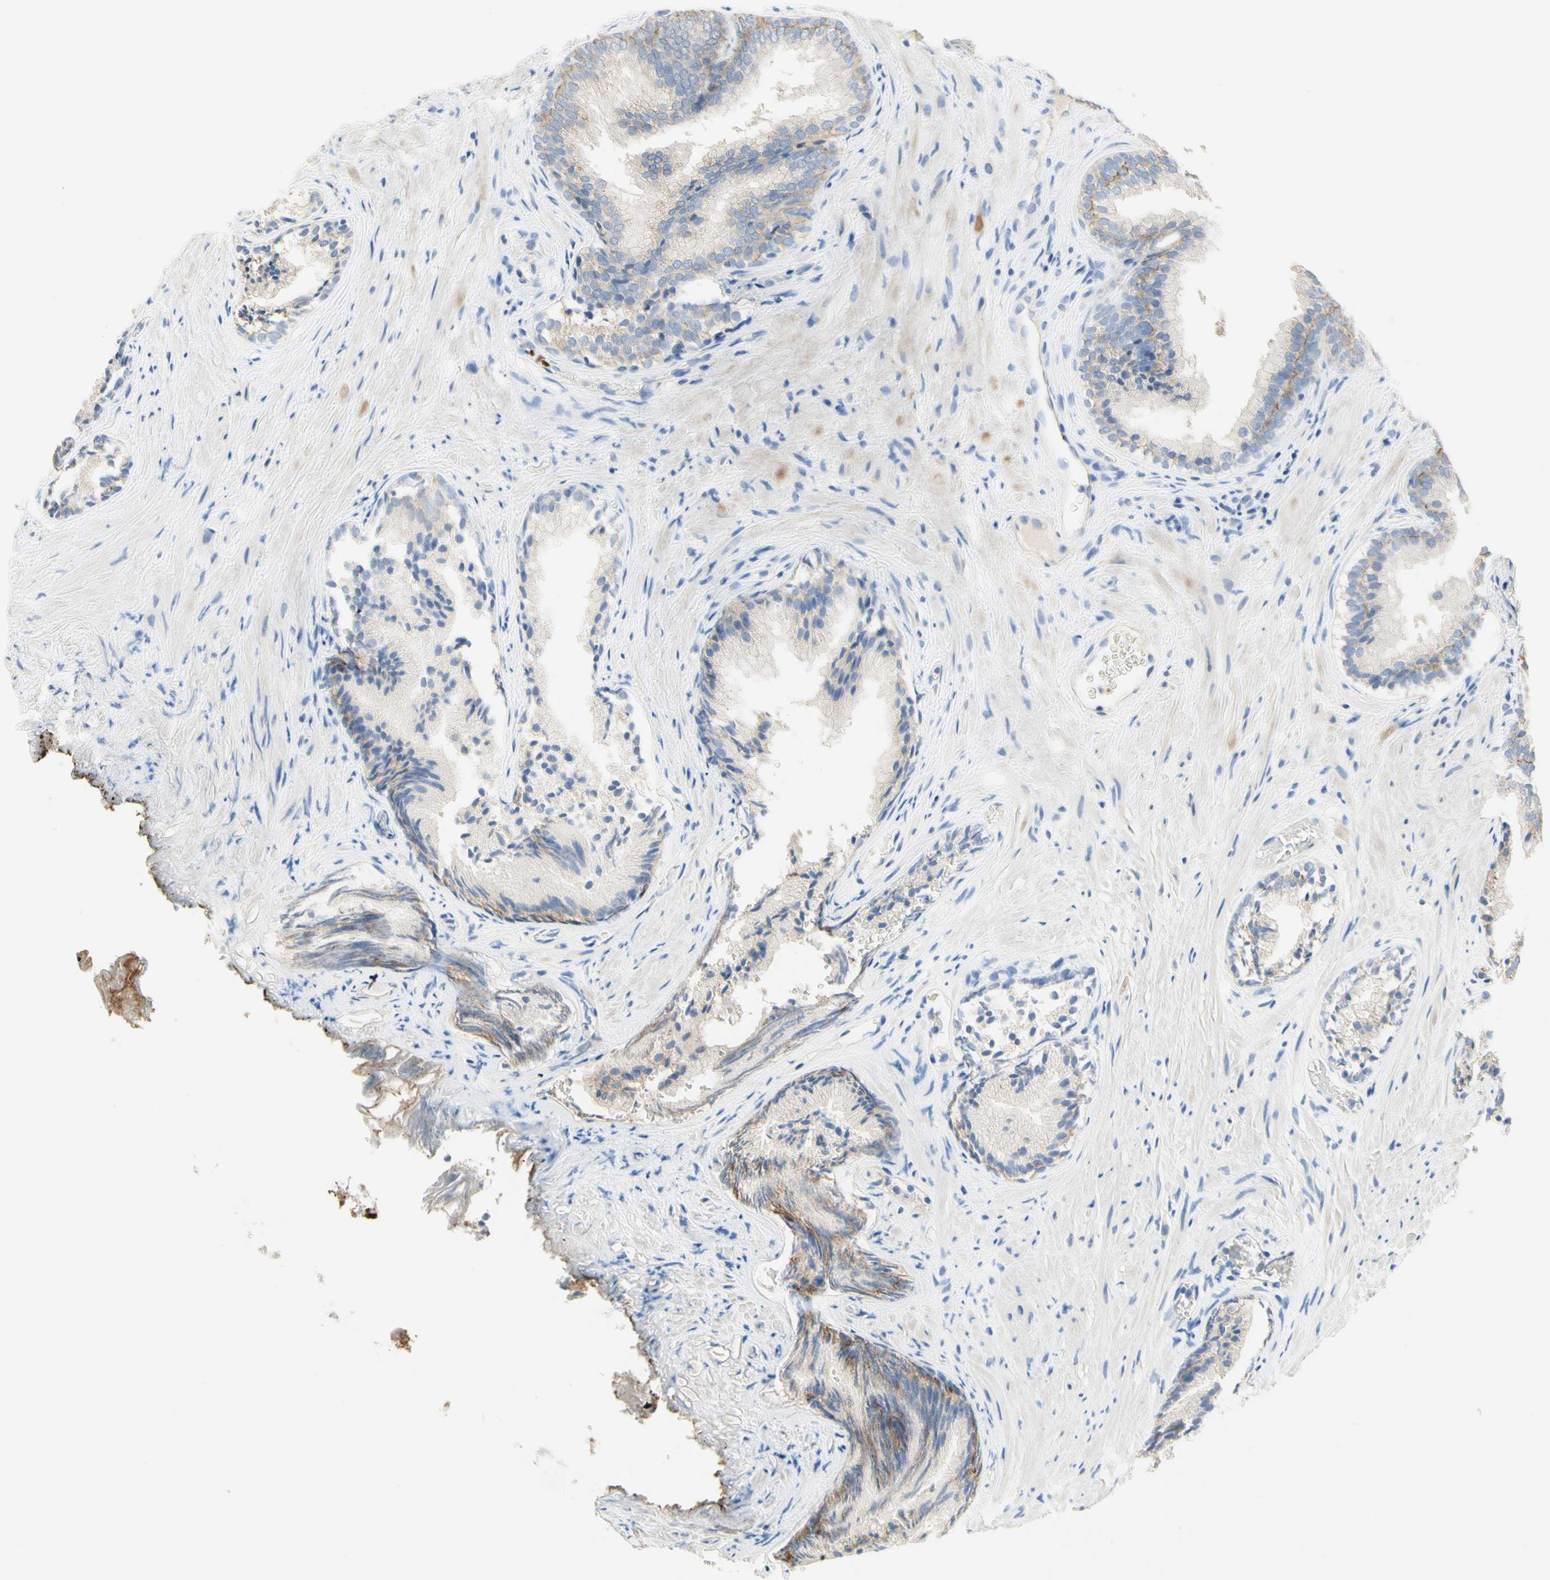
{"staining": {"intensity": "moderate", "quantity": "<25%", "location": "cytoplasmic/membranous"}, "tissue": "prostate", "cell_type": "Glandular cells", "image_type": "normal", "snomed": [{"axis": "morphology", "description": "Normal tissue, NOS"}, {"axis": "topography", "description": "Prostate"}], "caption": "IHC photomicrograph of benign prostate: prostate stained using immunohistochemistry (IHC) displays low levels of moderate protein expression localized specifically in the cytoplasmic/membranous of glandular cells, appearing as a cytoplasmic/membranous brown color.", "gene": "NECTIN4", "patient": {"sex": "male", "age": 76}}